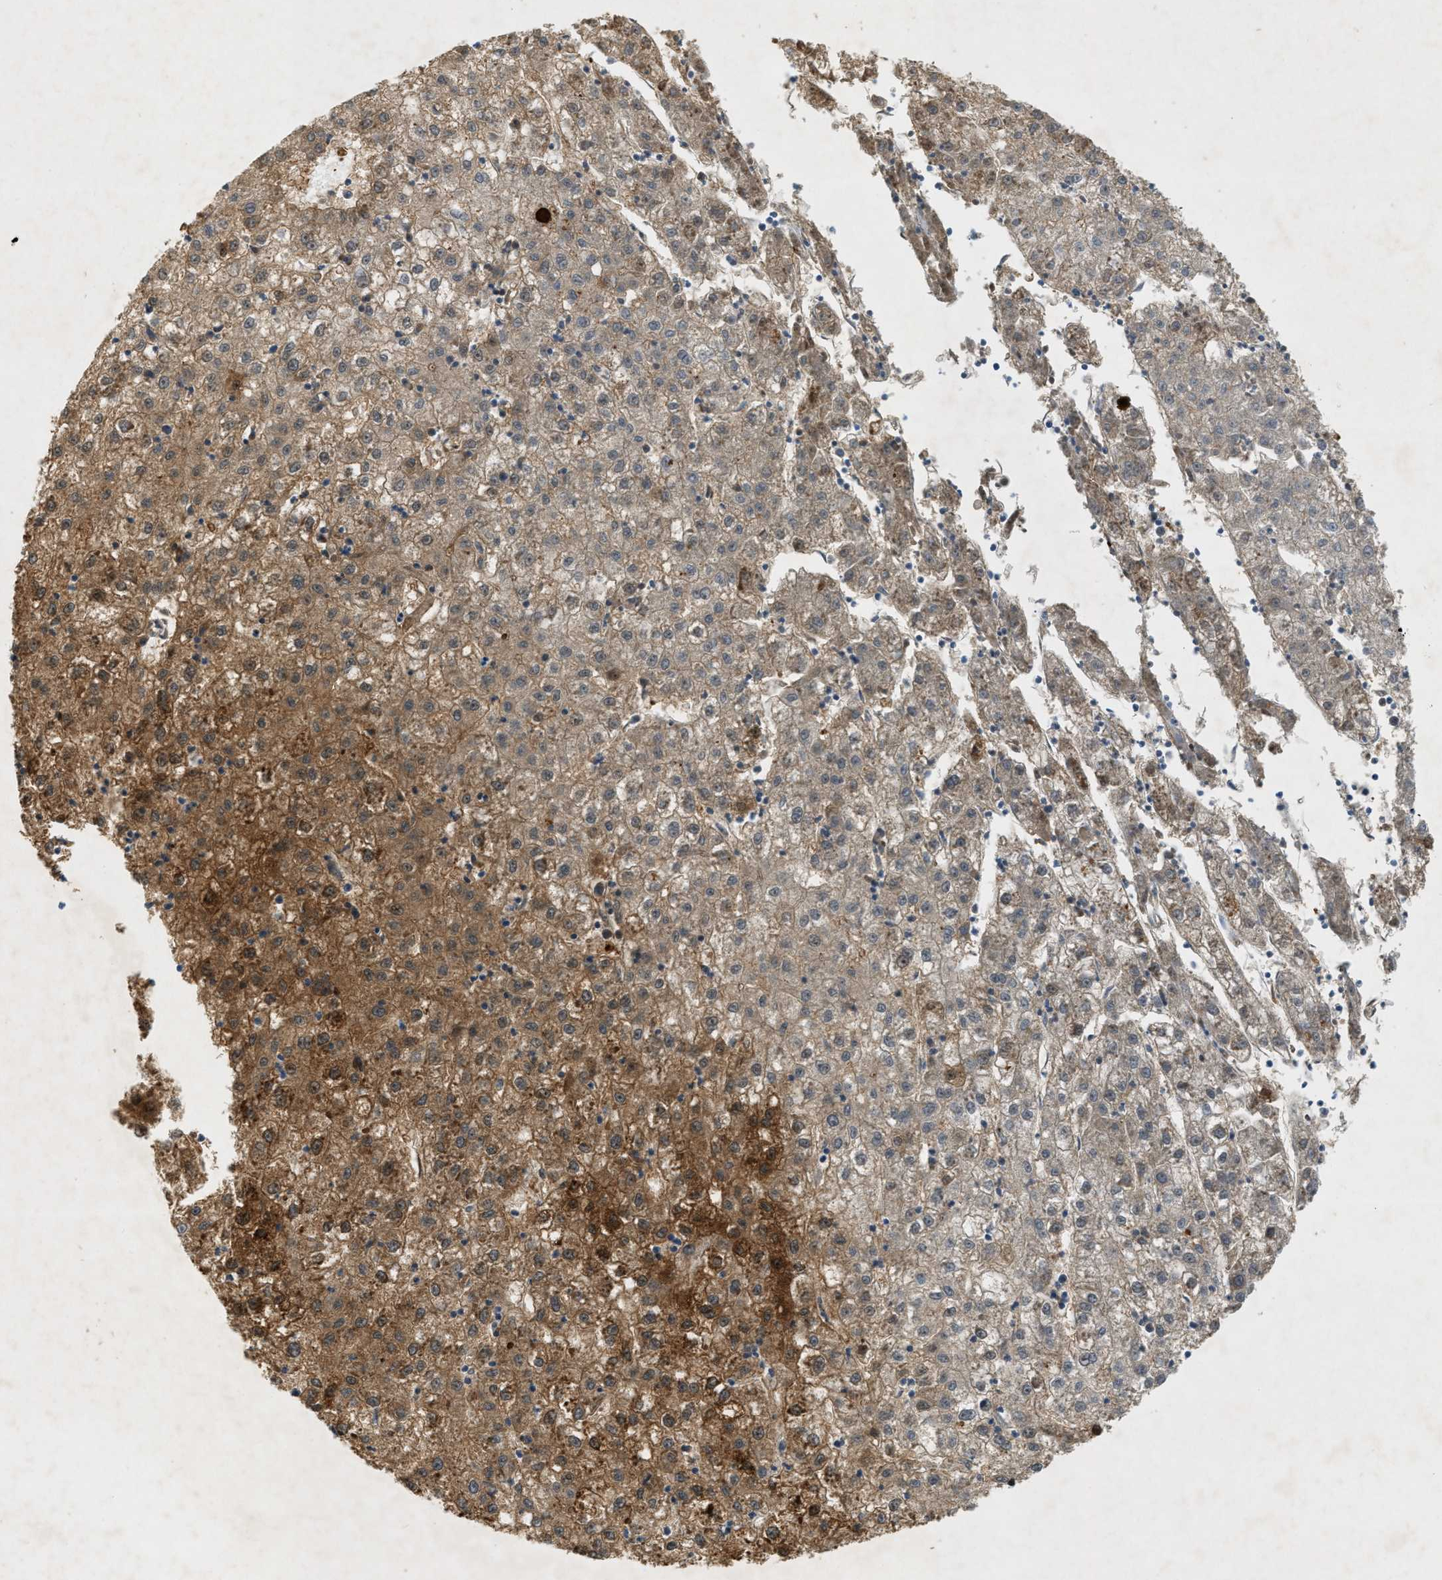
{"staining": {"intensity": "moderate", "quantity": ">75%", "location": "cytoplasmic/membranous"}, "tissue": "liver cancer", "cell_type": "Tumor cells", "image_type": "cancer", "snomed": [{"axis": "morphology", "description": "Carcinoma, Hepatocellular, NOS"}, {"axis": "topography", "description": "Liver"}], "caption": "Immunohistochemical staining of liver hepatocellular carcinoma exhibits moderate cytoplasmic/membranous protein positivity in approximately >75% of tumor cells. Nuclei are stained in blue.", "gene": "PDCL3", "patient": {"sex": "male", "age": 72}}